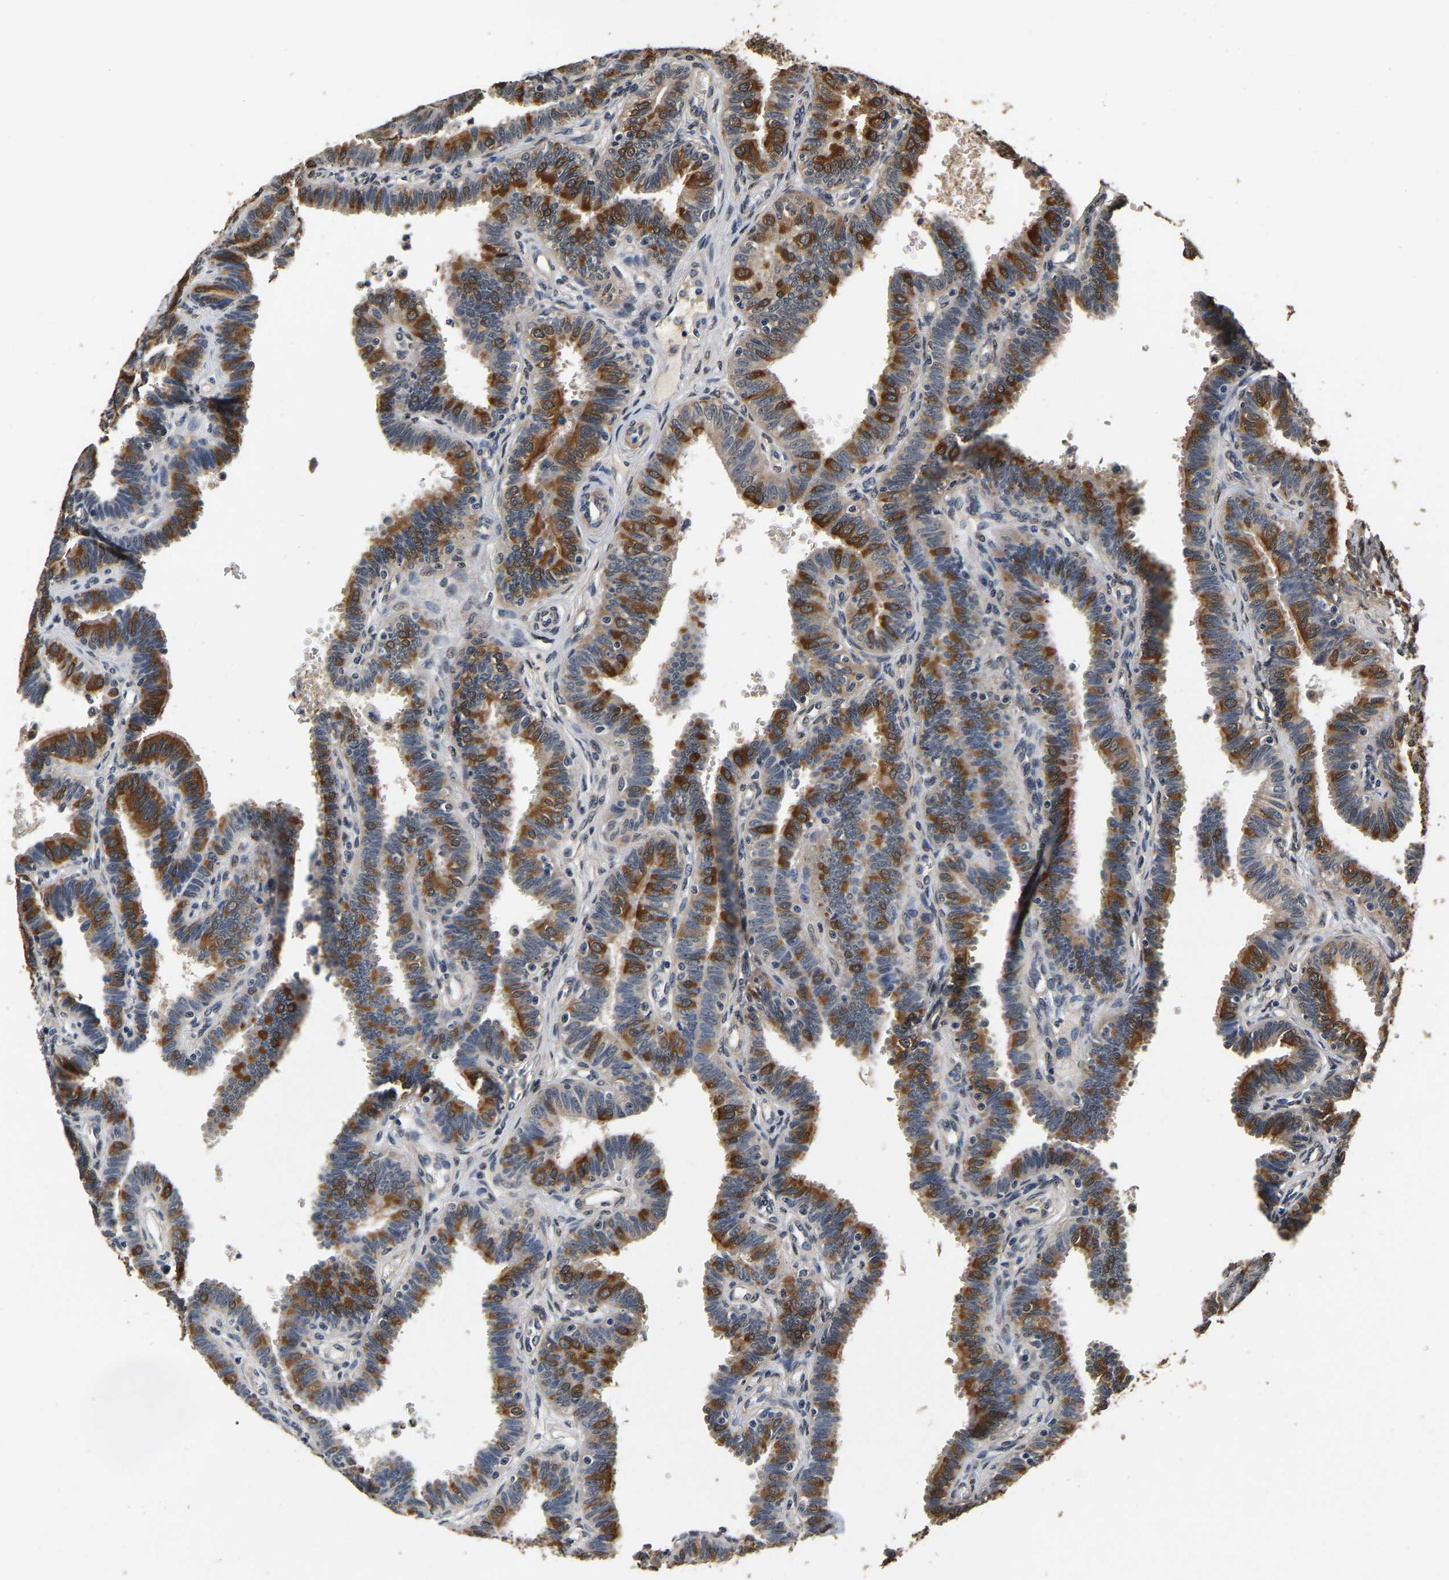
{"staining": {"intensity": "strong", "quantity": "25%-75%", "location": "cytoplasmic/membranous"}, "tissue": "fallopian tube", "cell_type": "Glandular cells", "image_type": "normal", "snomed": [{"axis": "morphology", "description": "Normal tissue, NOS"}, {"axis": "topography", "description": "Fallopian tube"}, {"axis": "topography", "description": "Placenta"}], "caption": "An image of human fallopian tube stained for a protein displays strong cytoplasmic/membranous brown staining in glandular cells. The protein is stained brown, and the nuclei are stained in blue (DAB IHC with brightfield microscopy, high magnification).", "gene": "RUVBL1", "patient": {"sex": "female", "age": 34}}